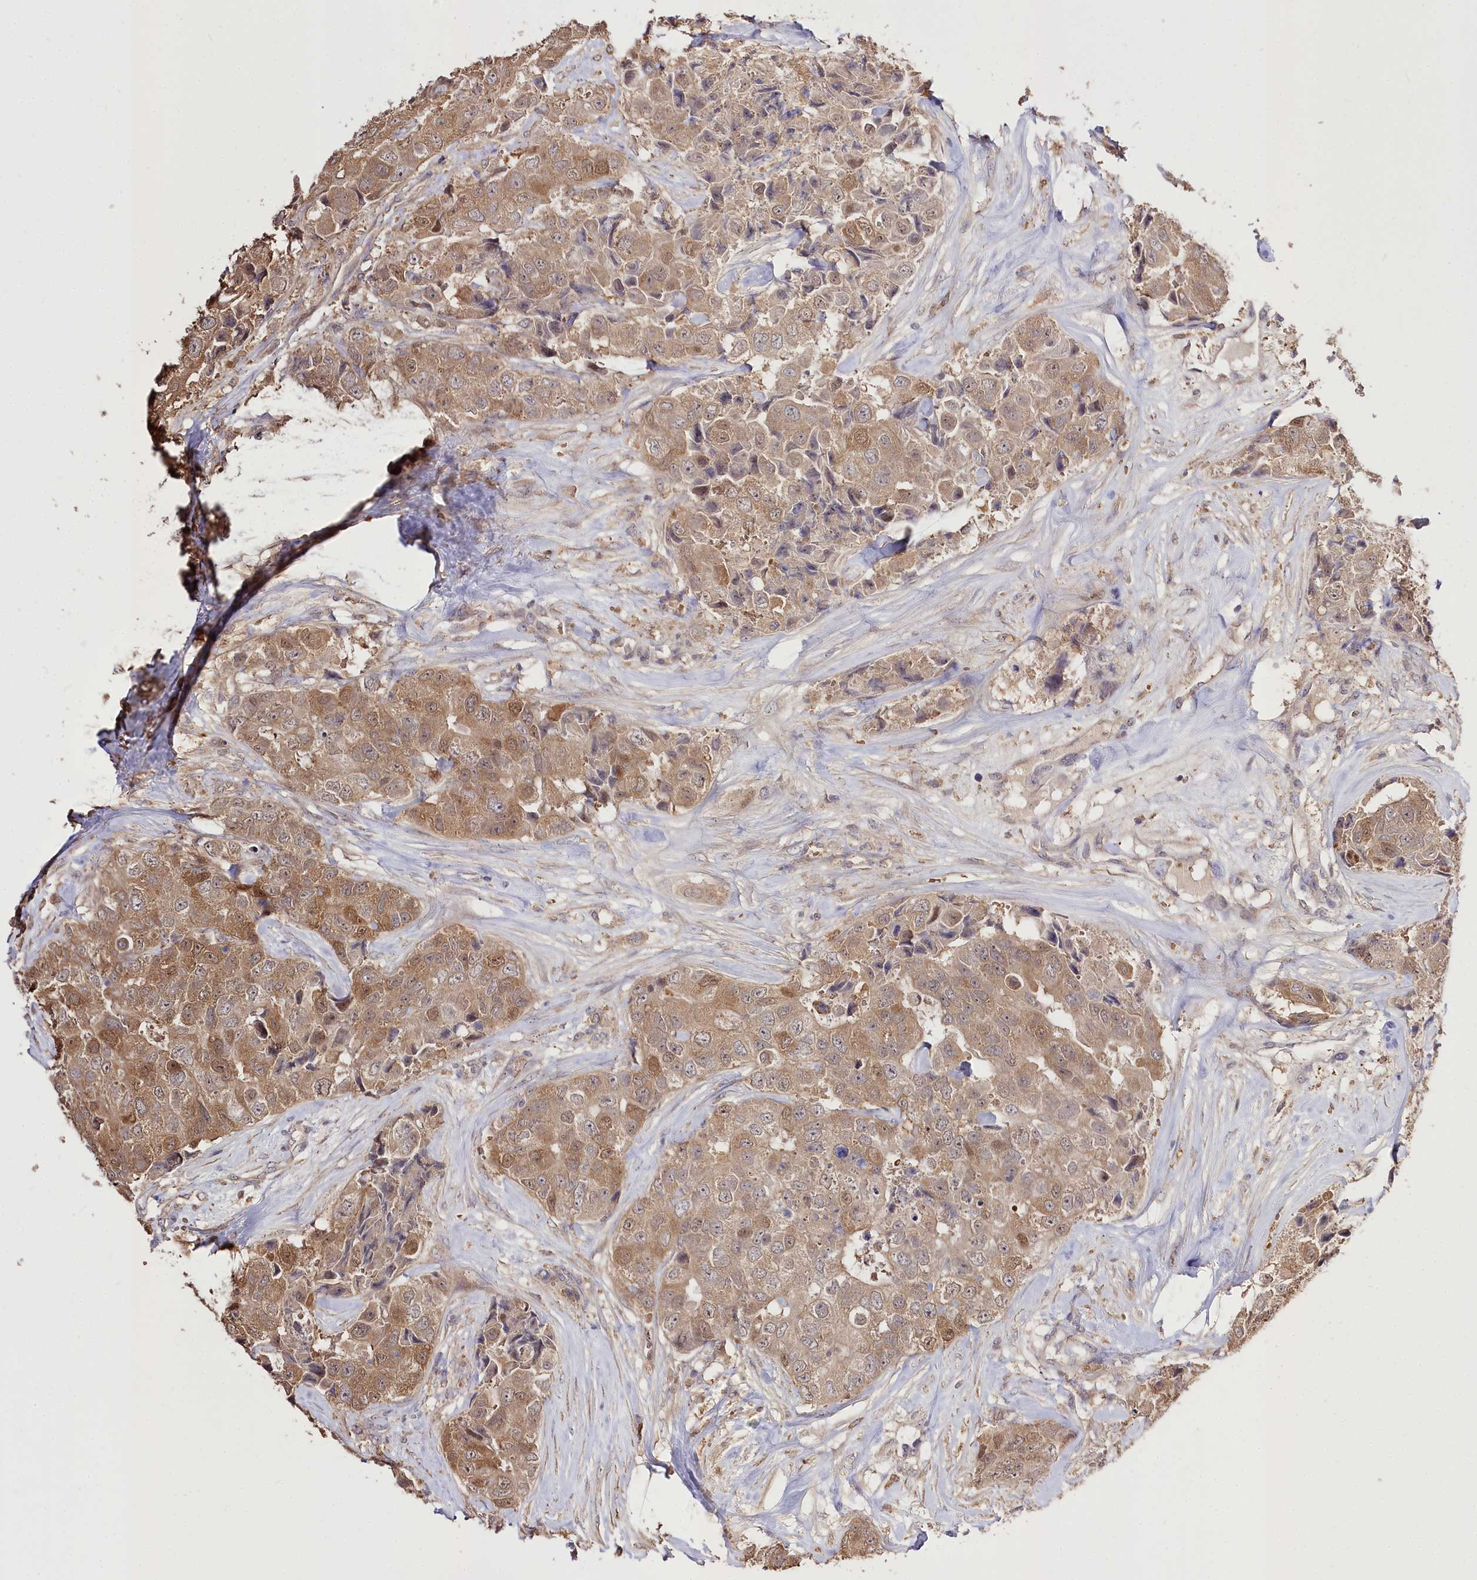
{"staining": {"intensity": "moderate", "quantity": ">75%", "location": "cytoplasmic/membranous"}, "tissue": "breast cancer", "cell_type": "Tumor cells", "image_type": "cancer", "snomed": [{"axis": "morphology", "description": "Duct carcinoma"}, {"axis": "topography", "description": "Breast"}], "caption": "Brown immunohistochemical staining in breast cancer shows moderate cytoplasmic/membranous expression in approximately >75% of tumor cells. The protein of interest is stained brown, and the nuclei are stained in blue (DAB (3,3'-diaminobenzidine) IHC with brightfield microscopy, high magnification).", "gene": "R3HDM2", "patient": {"sex": "female", "age": 62}}